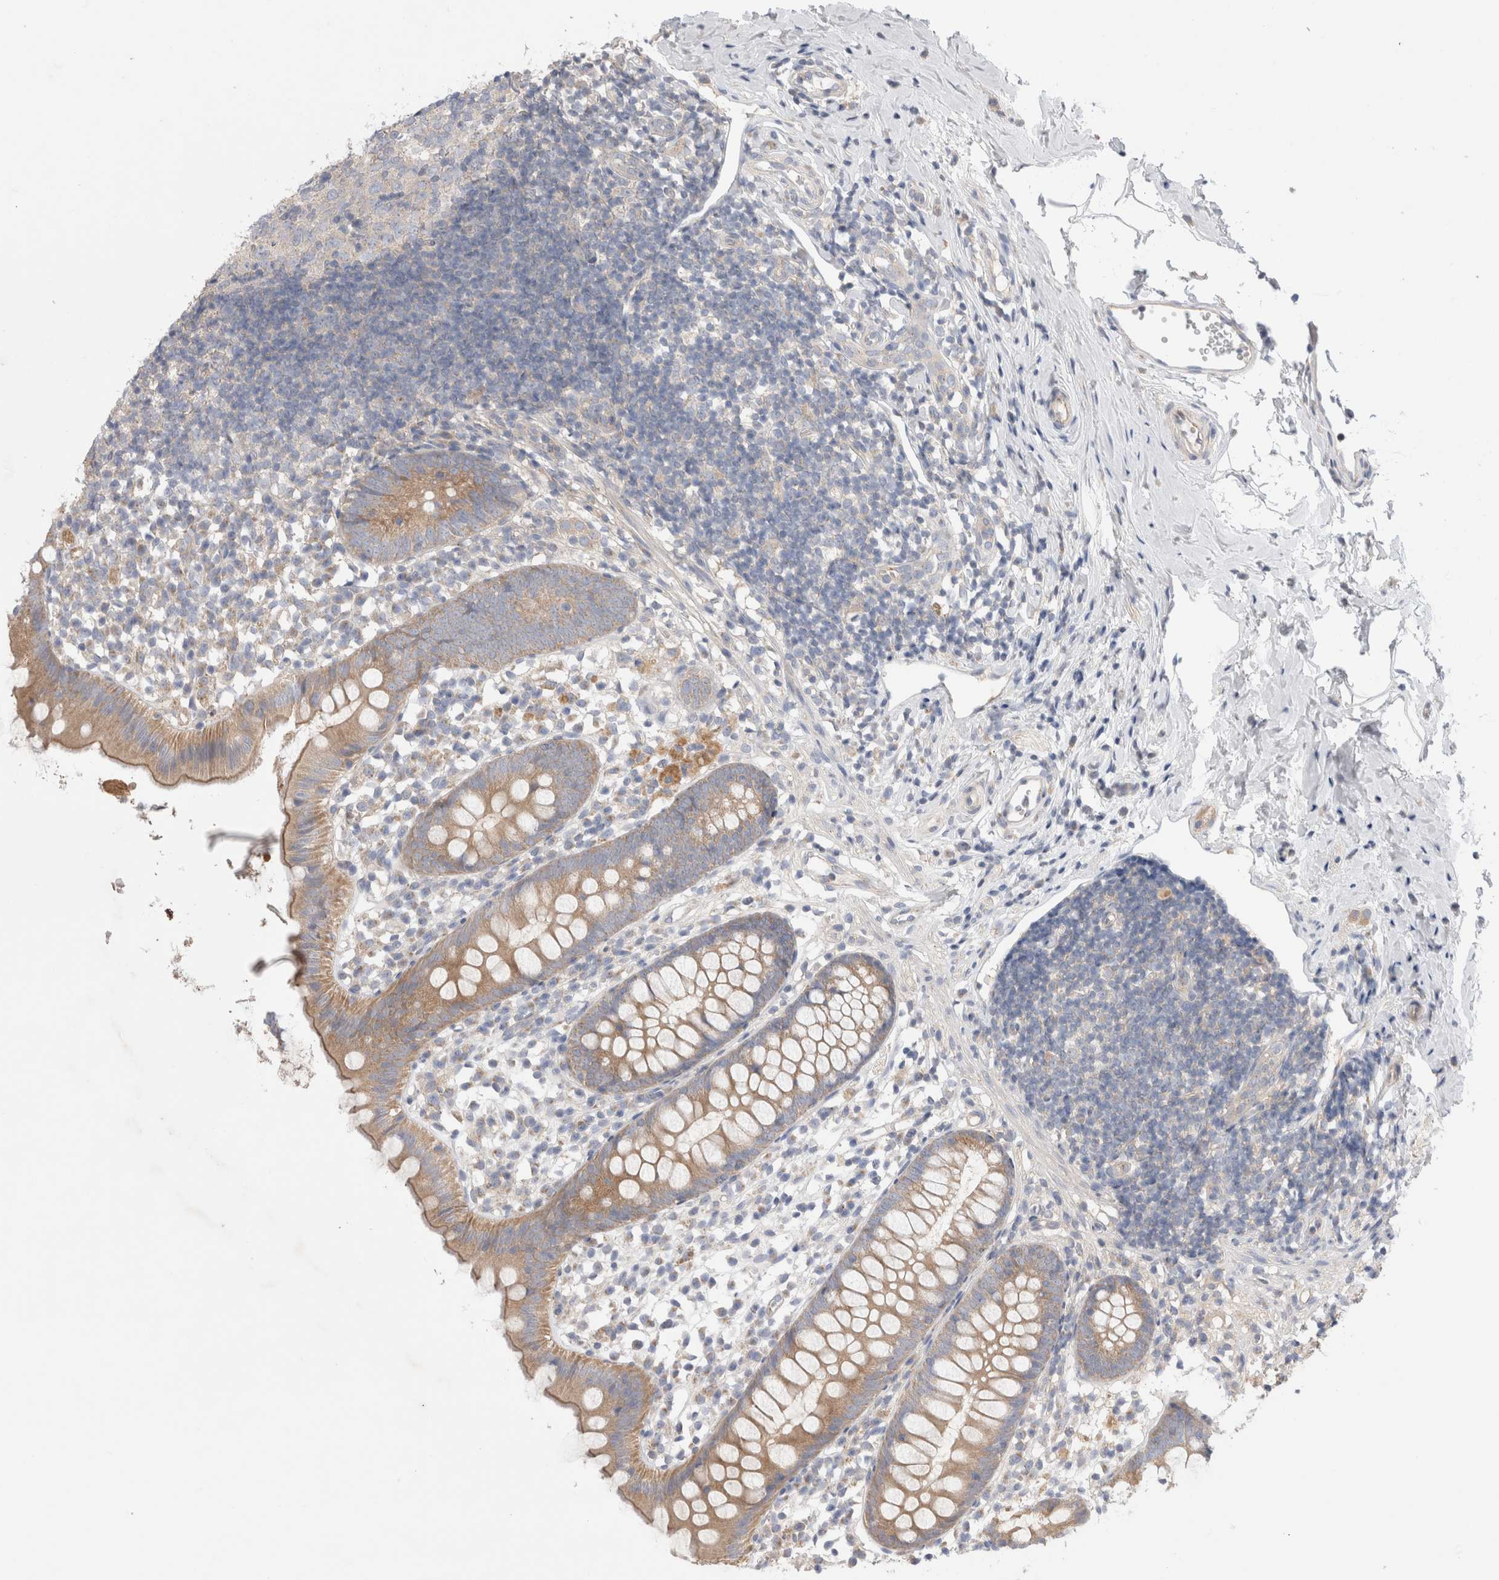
{"staining": {"intensity": "moderate", "quantity": ">75%", "location": "cytoplasmic/membranous"}, "tissue": "appendix", "cell_type": "Glandular cells", "image_type": "normal", "snomed": [{"axis": "morphology", "description": "Normal tissue, NOS"}, {"axis": "topography", "description": "Appendix"}], "caption": "Protein analysis of normal appendix reveals moderate cytoplasmic/membranous expression in about >75% of glandular cells.", "gene": "IFT74", "patient": {"sex": "female", "age": 20}}